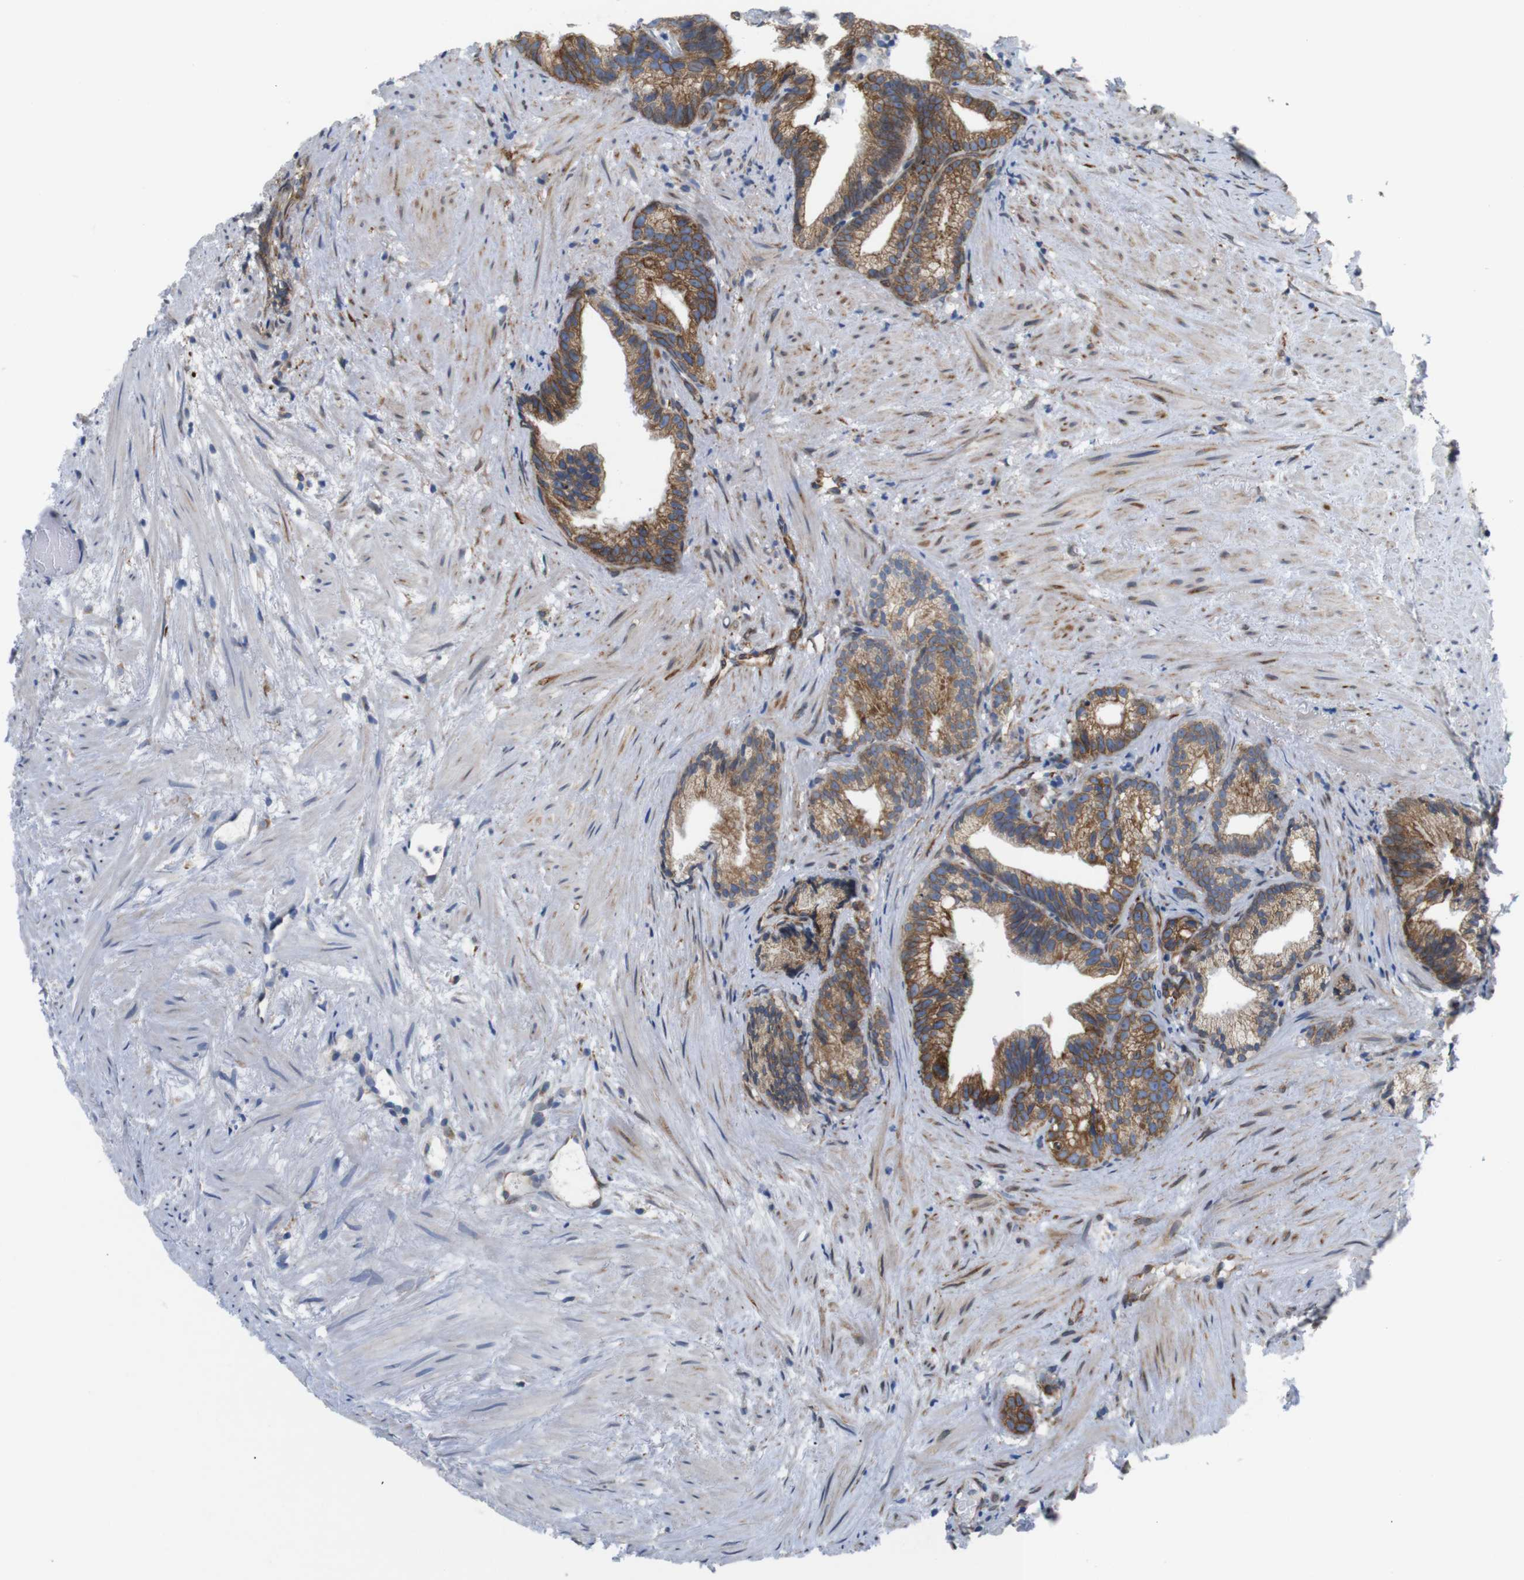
{"staining": {"intensity": "moderate", "quantity": ">75%", "location": "cytoplasmic/membranous"}, "tissue": "prostate cancer", "cell_type": "Tumor cells", "image_type": "cancer", "snomed": [{"axis": "morphology", "description": "Adenocarcinoma, Low grade"}, {"axis": "topography", "description": "Prostate"}], "caption": "Protein expression analysis of low-grade adenocarcinoma (prostate) displays moderate cytoplasmic/membranous staining in about >75% of tumor cells.", "gene": "HACD3", "patient": {"sex": "male", "age": 89}}